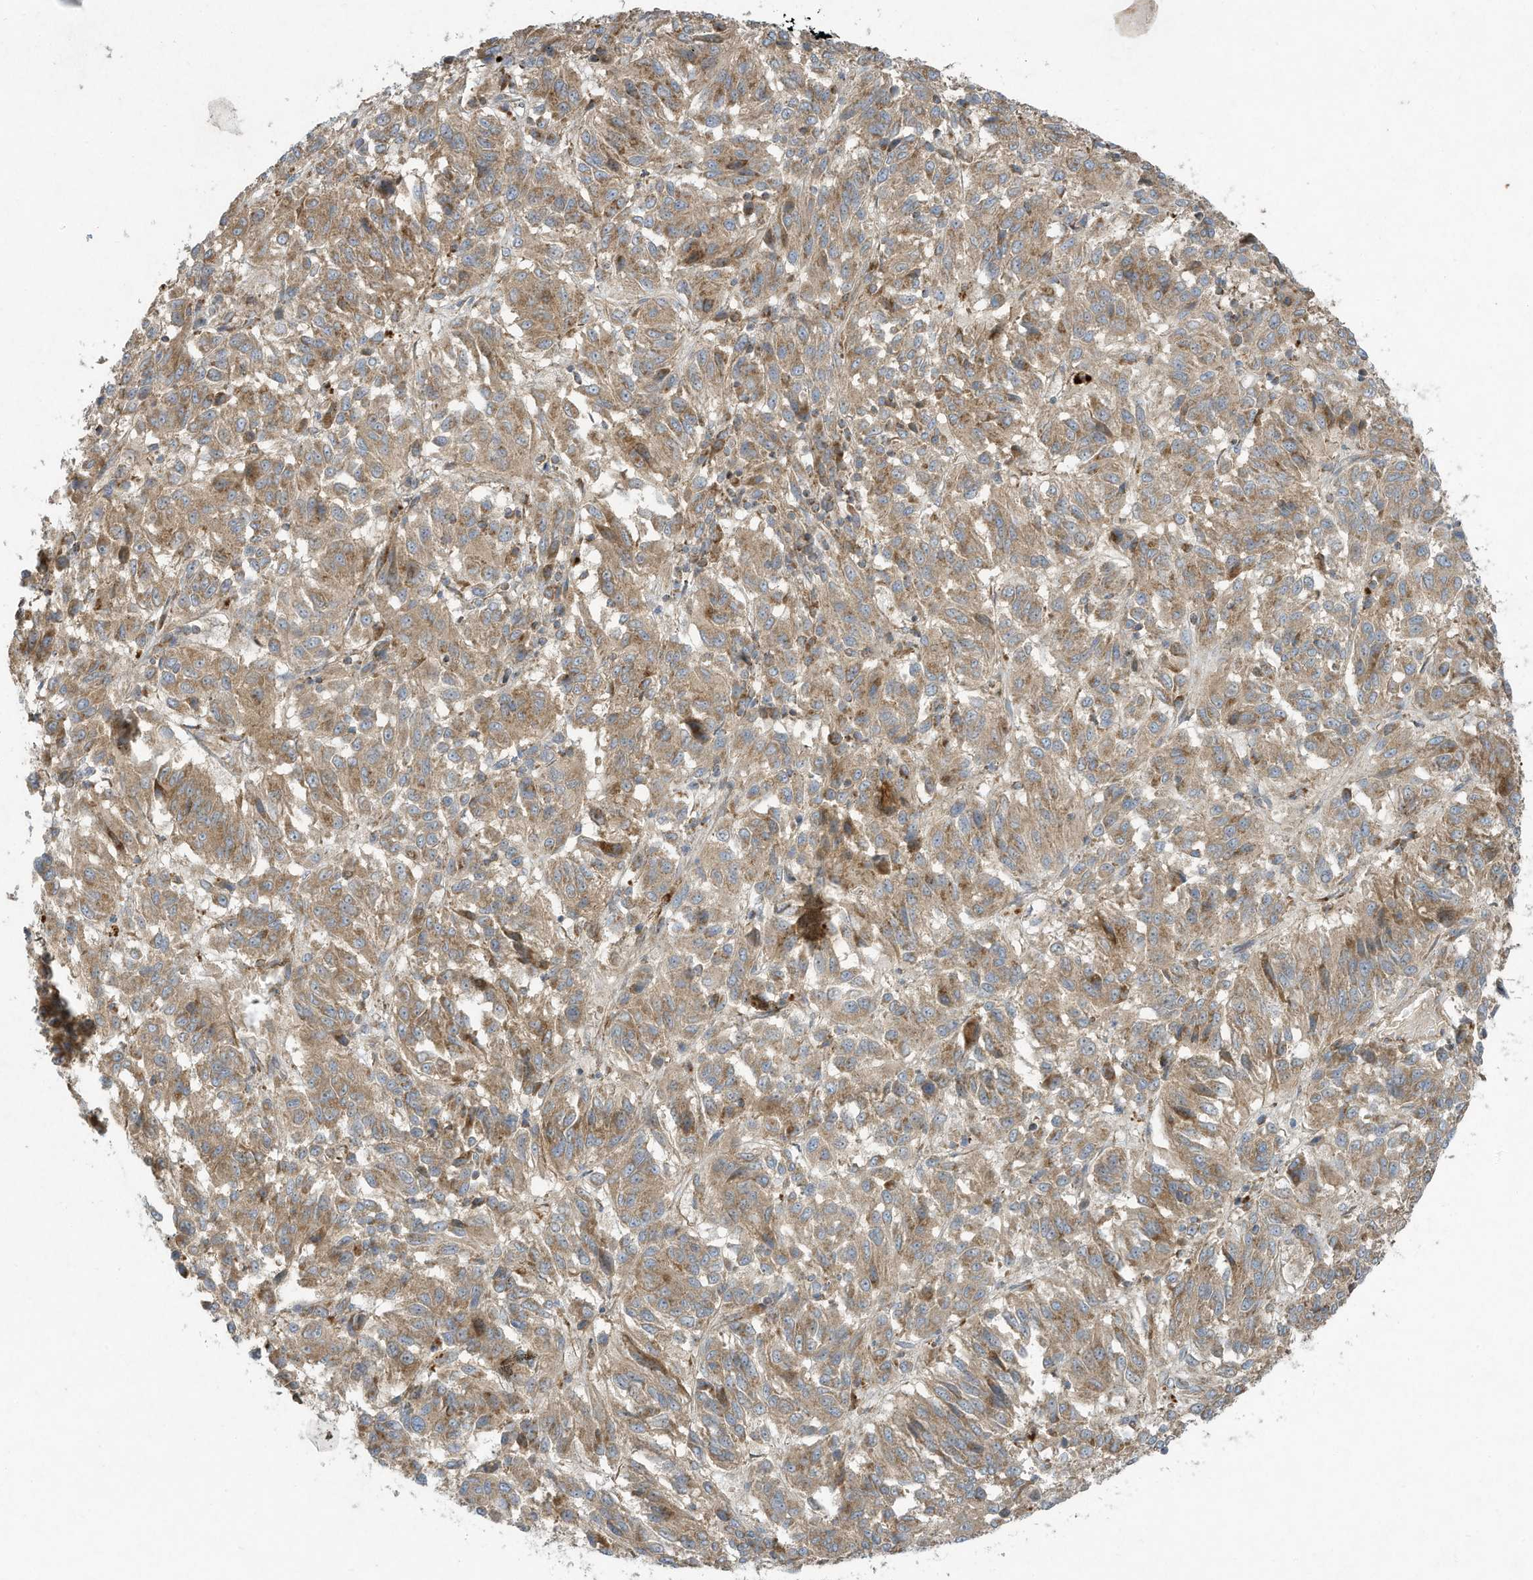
{"staining": {"intensity": "weak", "quantity": ">75%", "location": "cytoplasmic/membranous"}, "tissue": "melanoma", "cell_type": "Tumor cells", "image_type": "cancer", "snomed": [{"axis": "morphology", "description": "Malignant melanoma, Metastatic site"}, {"axis": "topography", "description": "Lung"}], "caption": "Immunohistochemistry (IHC) (DAB) staining of human malignant melanoma (metastatic site) exhibits weak cytoplasmic/membranous protein positivity in about >75% of tumor cells. (DAB (3,3'-diaminobenzidine) IHC, brown staining for protein, blue staining for nuclei).", "gene": "SYNJ2", "patient": {"sex": "male", "age": 64}}